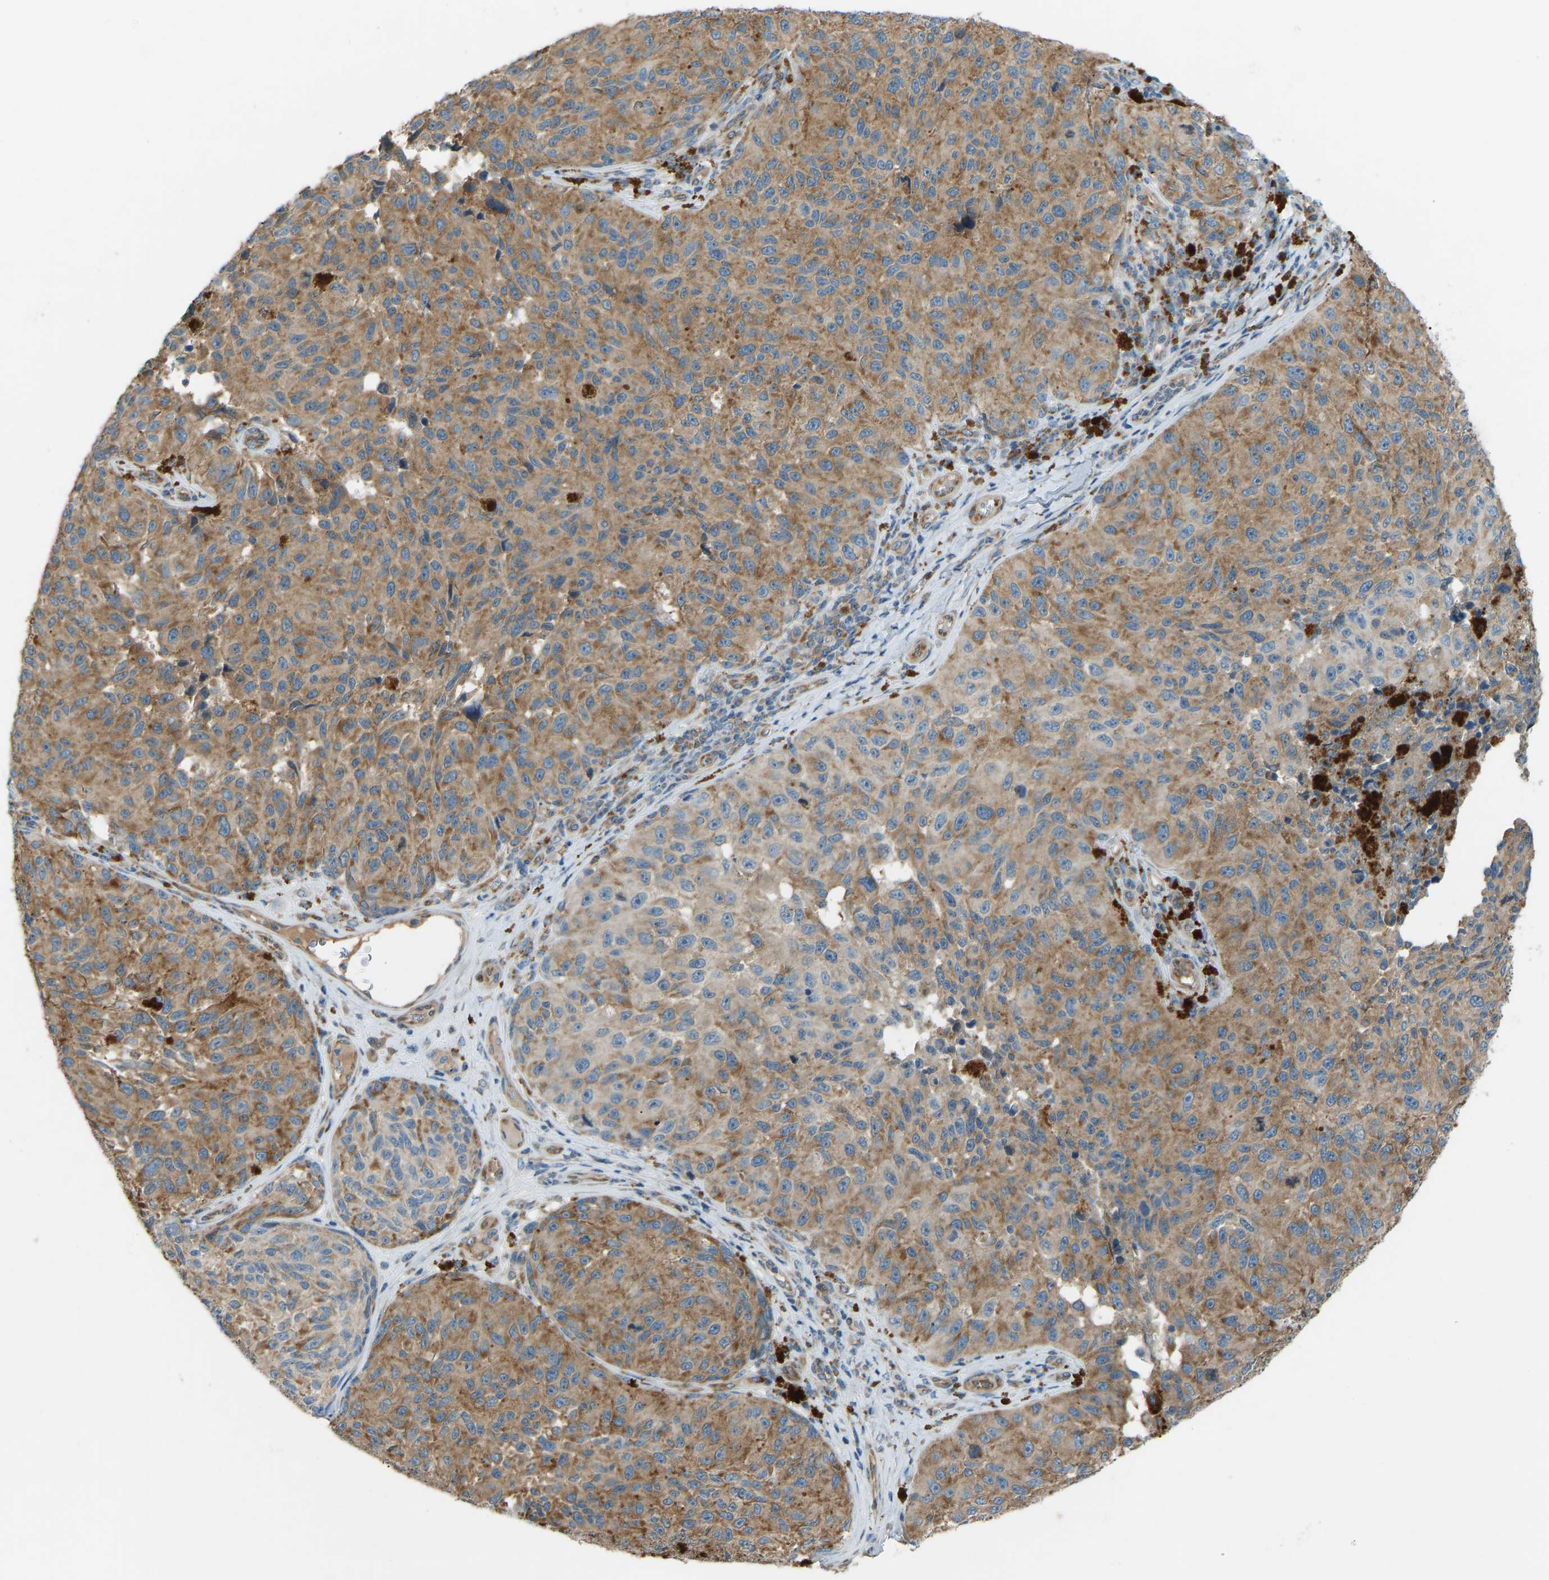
{"staining": {"intensity": "moderate", "quantity": ">75%", "location": "cytoplasmic/membranous"}, "tissue": "melanoma", "cell_type": "Tumor cells", "image_type": "cancer", "snomed": [{"axis": "morphology", "description": "Malignant melanoma, NOS"}, {"axis": "topography", "description": "Skin"}], "caption": "DAB (3,3'-diaminobenzidine) immunohistochemical staining of malignant melanoma displays moderate cytoplasmic/membranous protein expression in approximately >75% of tumor cells. (IHC, brightfield microscopy, high magnification).", "gene": "STAU2", "patient": {"sex": "female", "age": 73}}